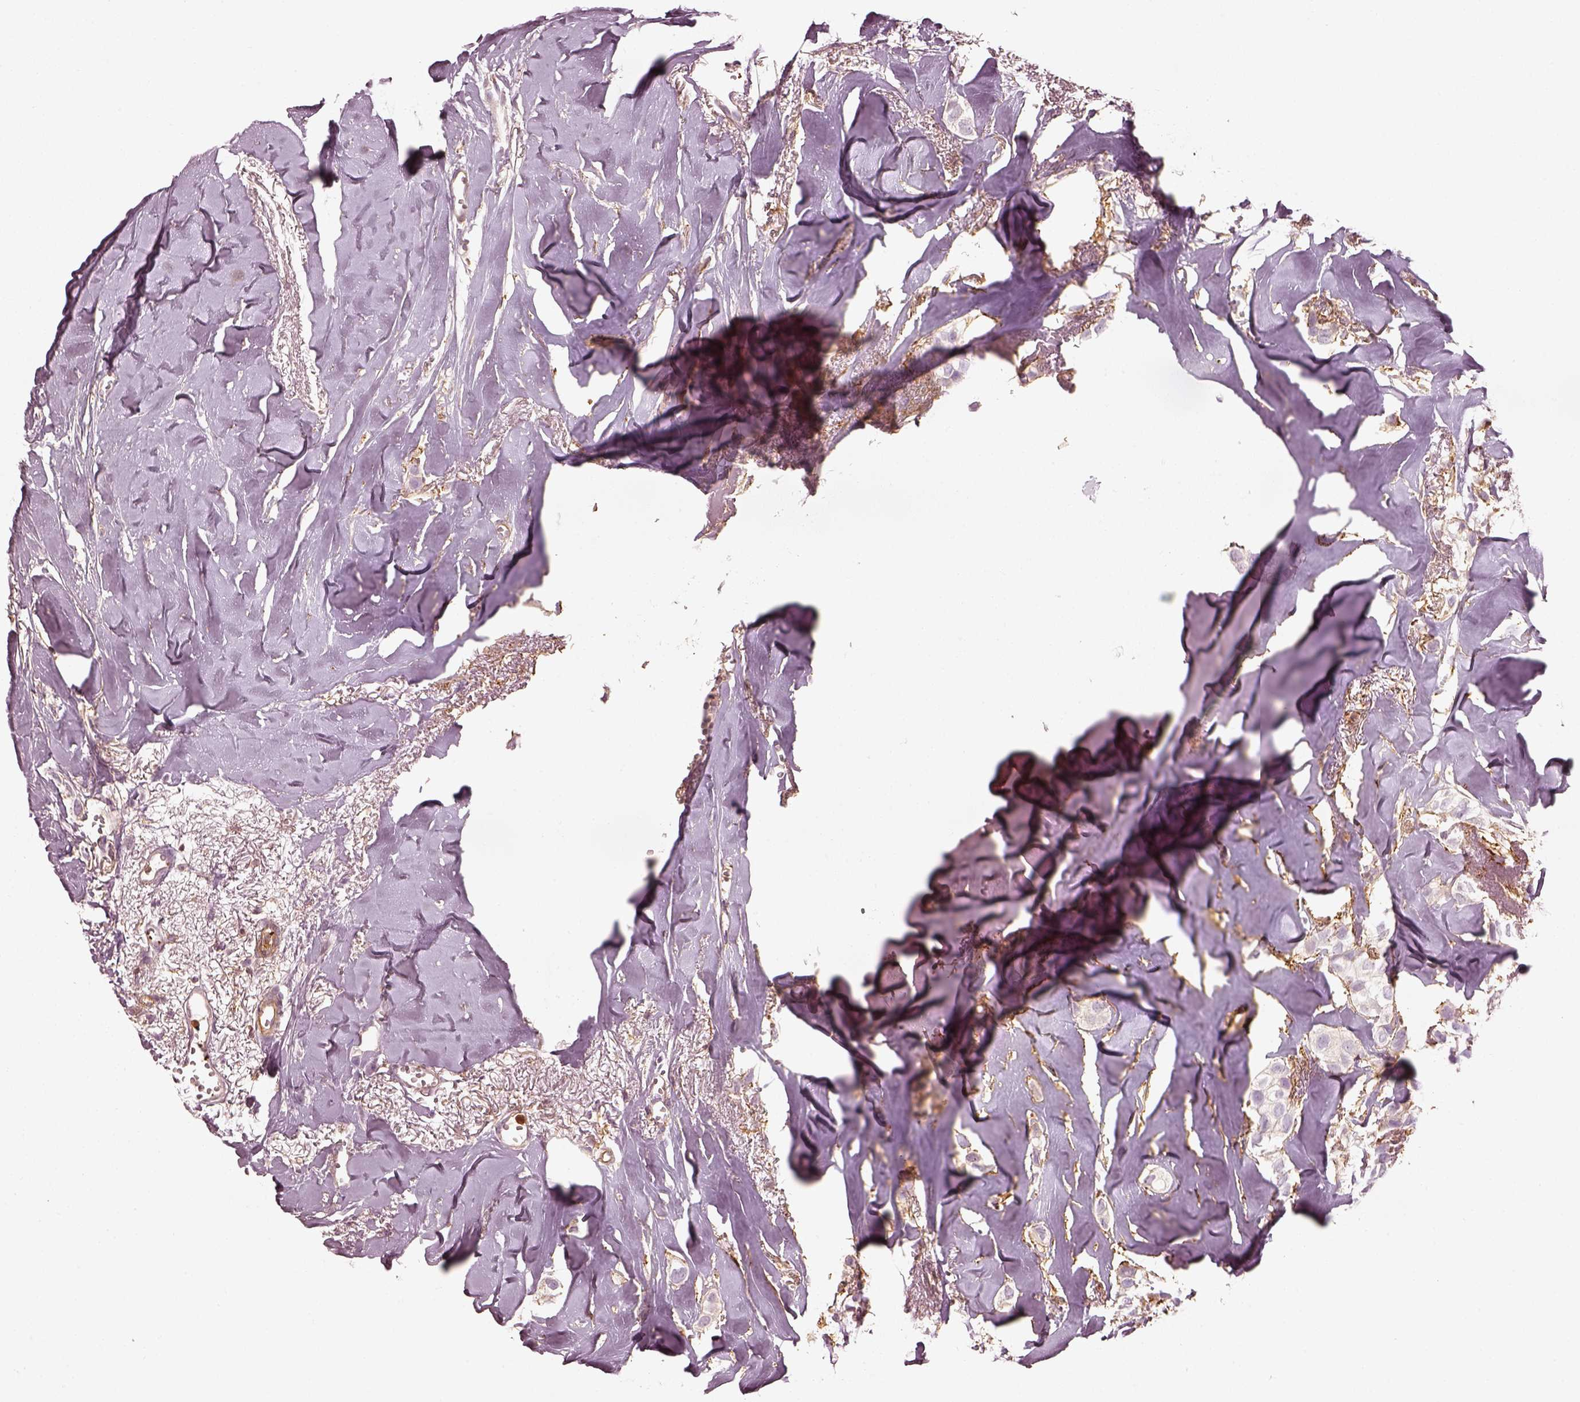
{"staining": {"intensity": "negative", "quantity": "none", "location": "none"}, "tissue": "breast cancer", "cell_type": "Tumor cells", "image_type": "cancer", "snomed": [{"axis": "morphology", "description": "Duct carcinoma"}, {"axis": "topography", "description": "Breast"}], "caption": "IHC photomicrograph of breast infiltrating ductal carcinoma stained for a protein (brown), which displays no expression in tumor cells.", "gene": "ZYX", "patient": {"sex": "female", "age": 85}}